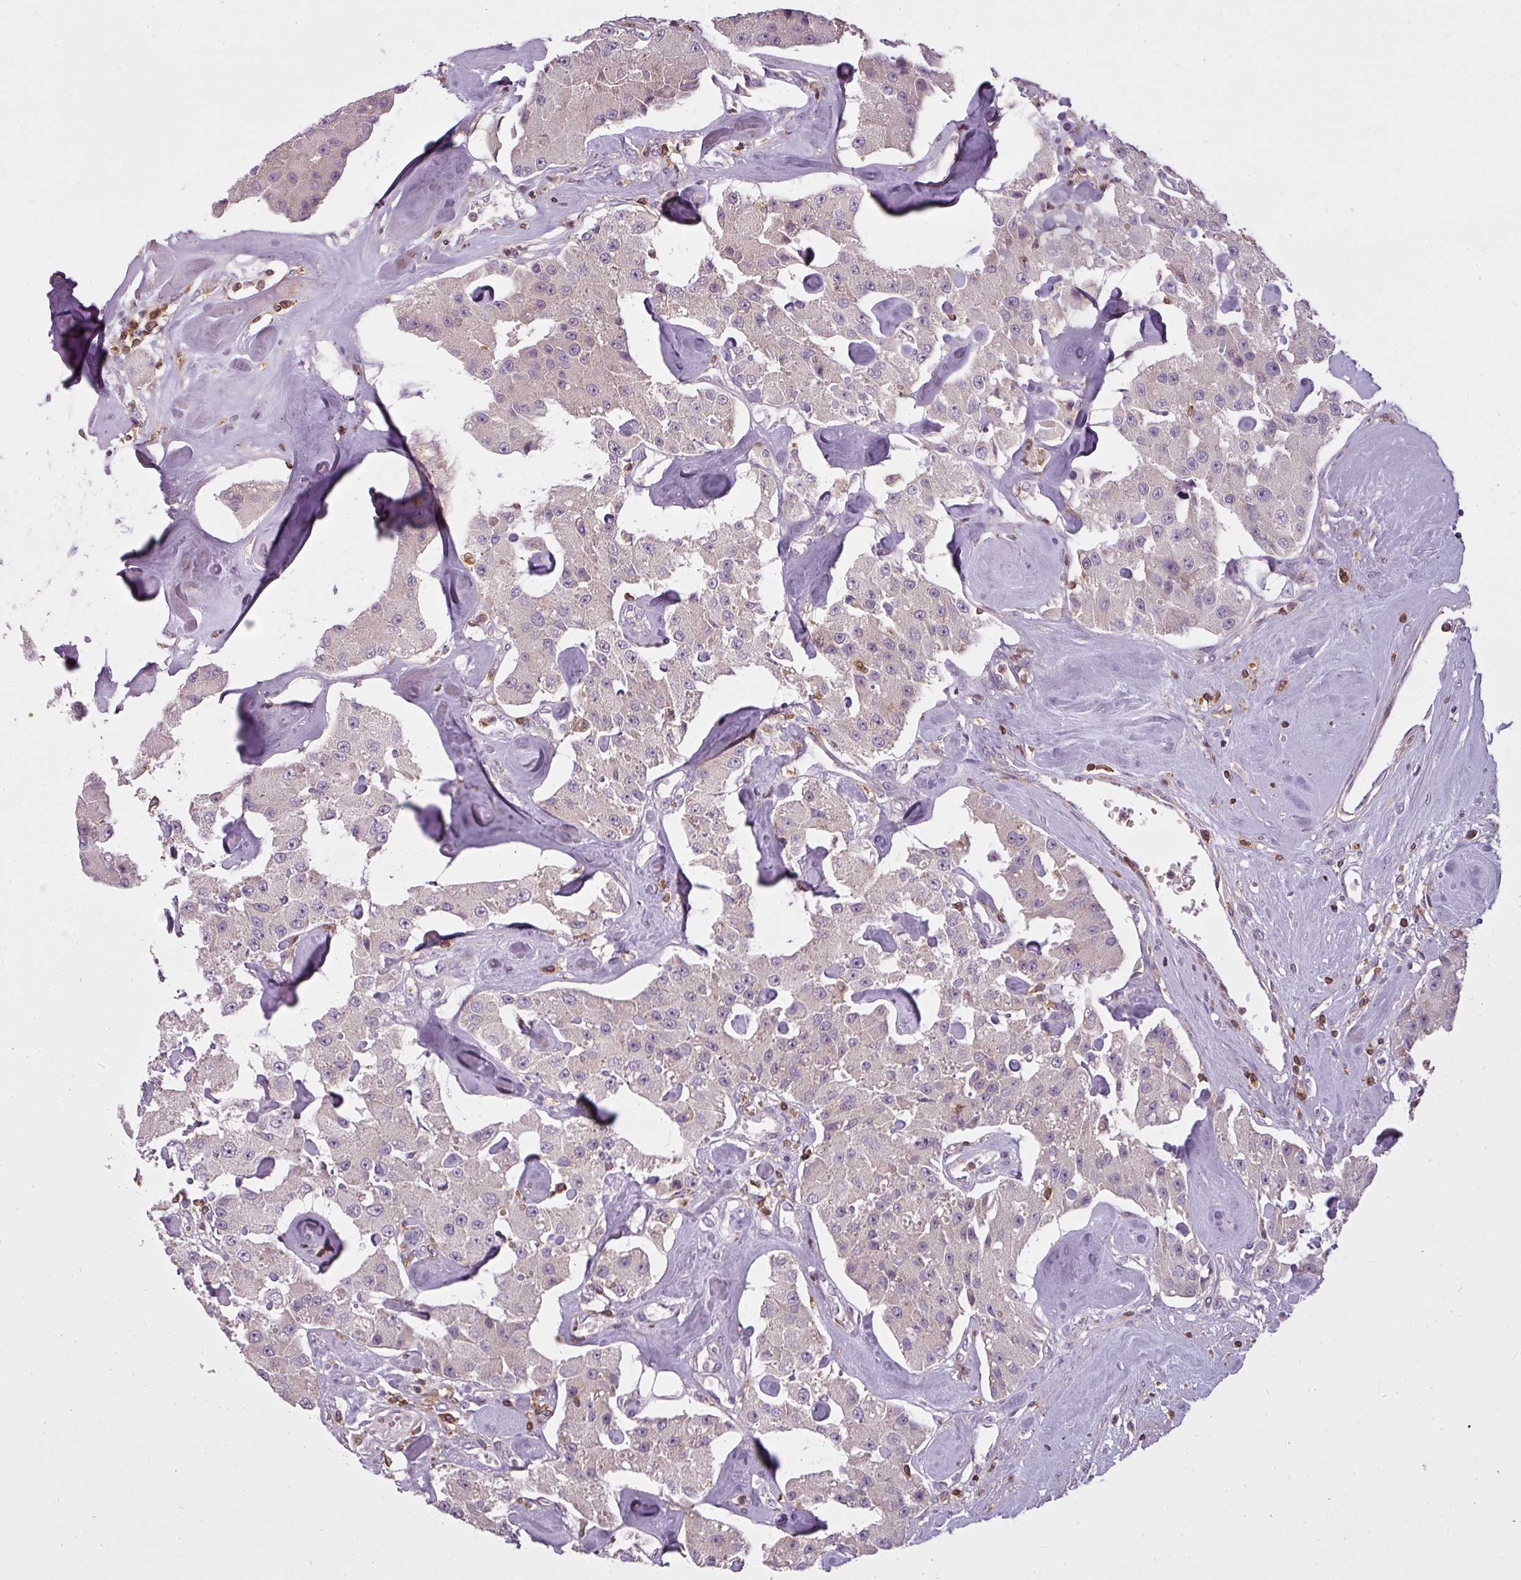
{"staining": {"intensity": "negative", "quantity": "none", "location": "none"}, "tissue": "carcinoid", "cell_type": "Tumor cells", "image_type": "cancer", "snomed": [{"axis": "morphology", "description": "Carcinoid, malignant, NOS"}, {"axis": "topography", "description": "Pancreas"}], "caption": "An IHC histopathology image of carcinoid is shown. There is no staining in tumor cells of carcinoid.", "gene": "STK4", "patient": {"sex": "male", "age": 41}}